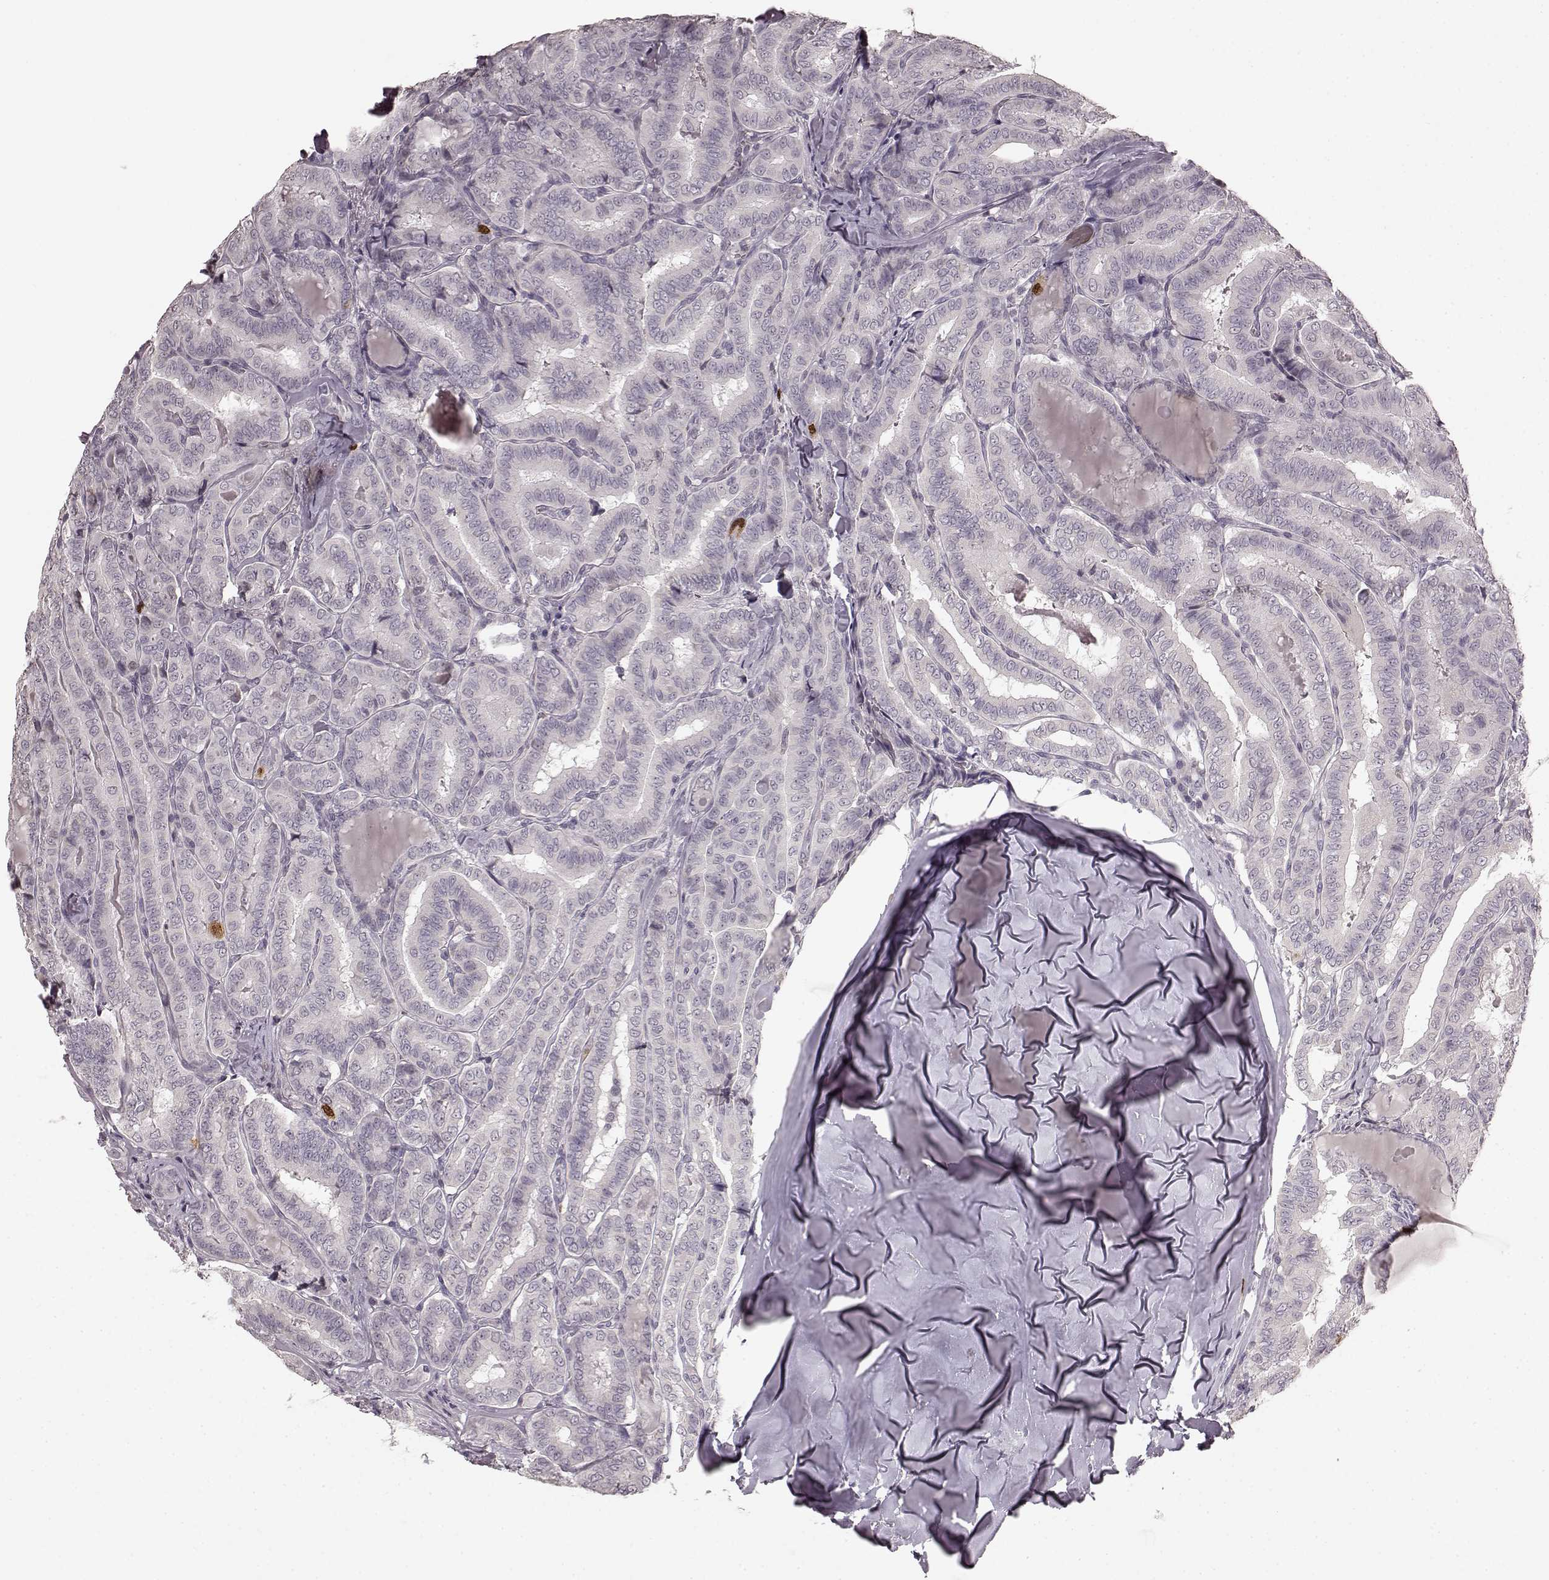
{"staining": {"intensity": "strong", "quantity": "<25%", "location": "nuclear"}, "tissue": "thyroid cancer", "cell_type": "Tumor cells", "image_type": "cancer", "snomed": [{"axis": "morphology", "description": "Papillary adenocarcinoma, NOS"}, {"axis": "morphology", "description": "Papillary adenoma metastatic"}, {"axis": "topography", "description": "Thyroid gland"}], "caption": "Human papillary adenocarcinoma (thyroid) stained with a brown dye demonstrates strong nuclear positive positivity in about <25% of tumor cells.", "gene": "CCNA2", "patient": {"sex": "female", "age": 50}}